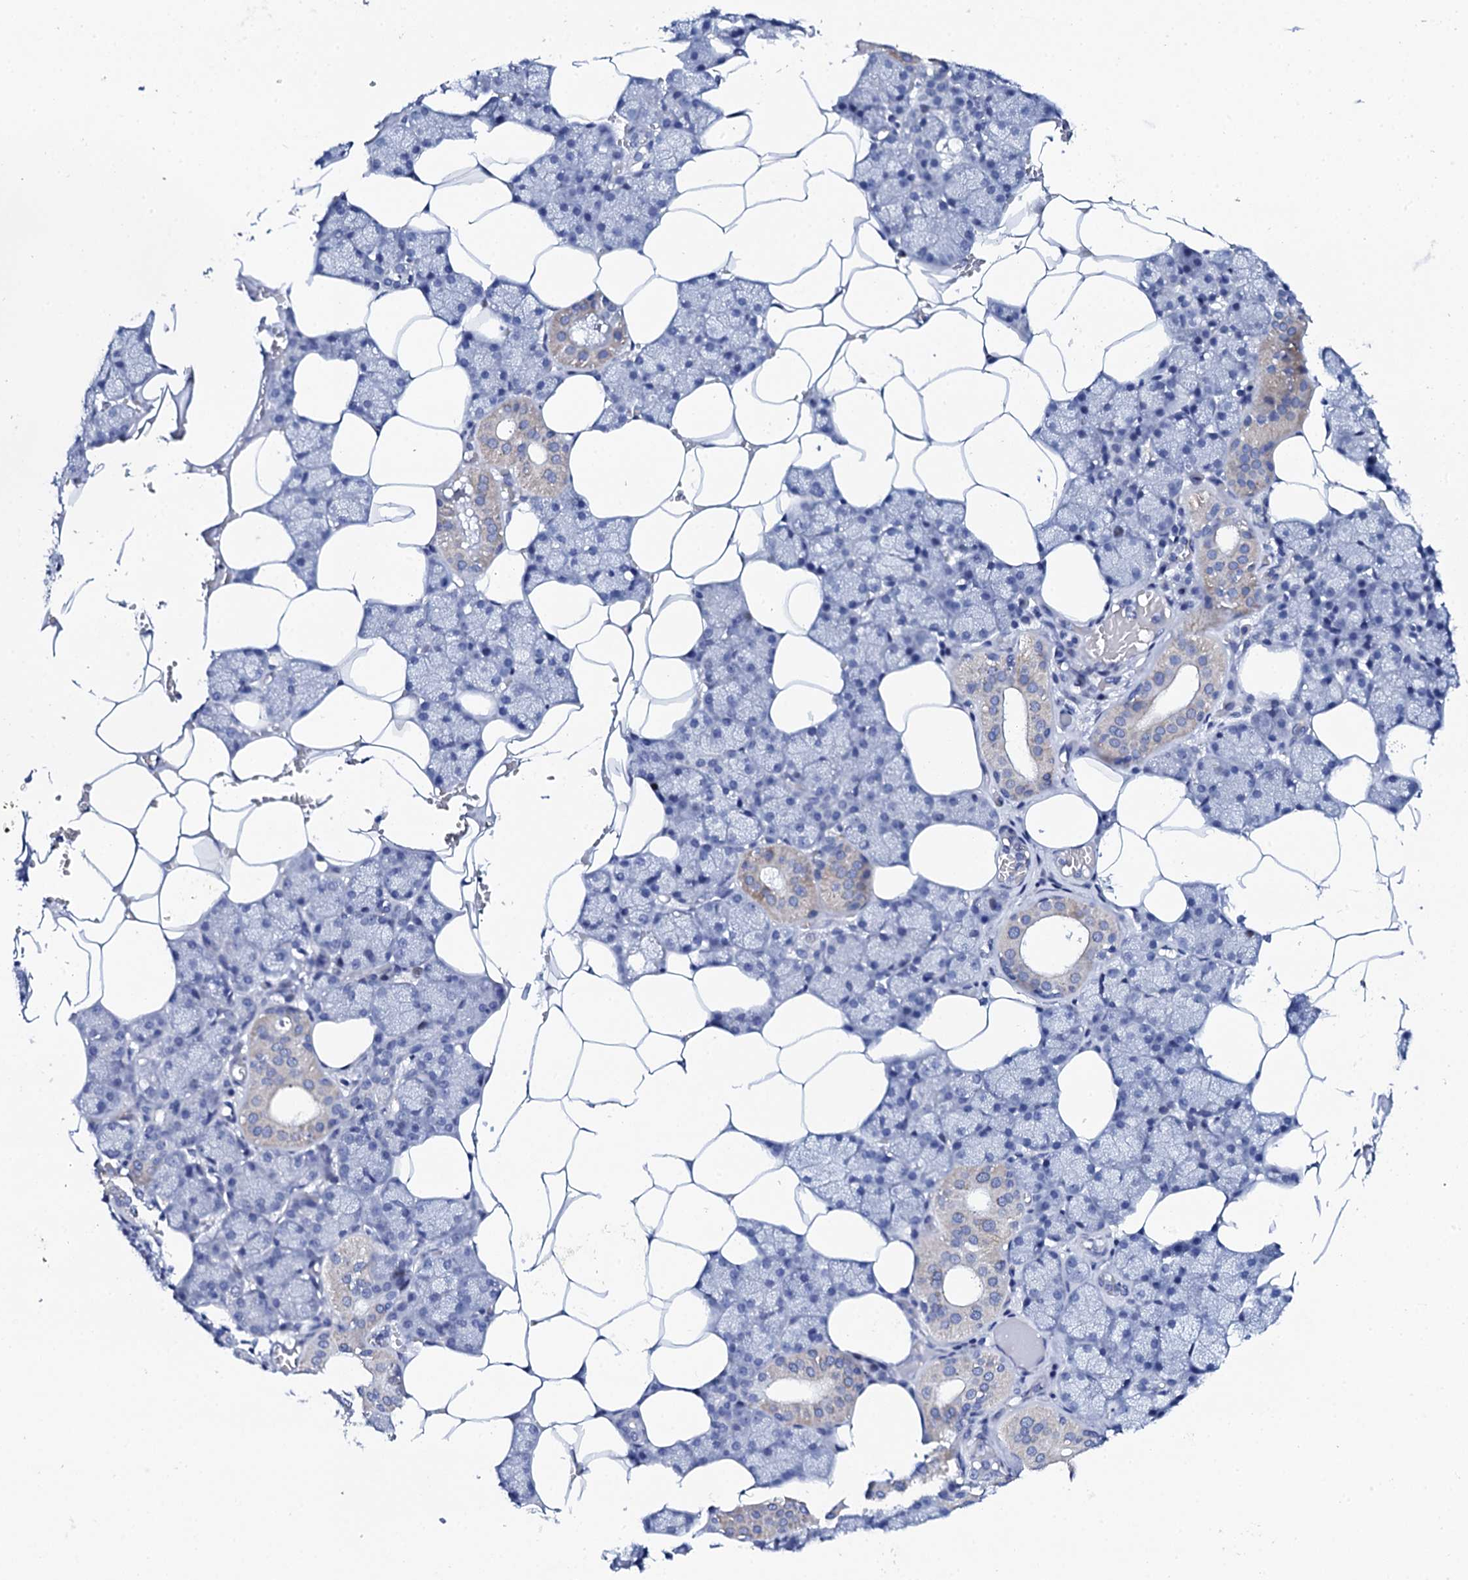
{"staining": {"intensity": "weak", "quantity": "<25%", "location": "cytoplasmic/membranous"}, "tissue": "salivary gland", "cell_type": "Glandular cells", "image_type": "normal", "snomed": [{"axis": "morphology", "description": "Normal tissue, NOS"}, {"axis": "topography", "description": "Salivary gland"}], "caption": "DAB (3,3'-diaminobenzidine) immunohistochemical staining of normal human salivary gland reveals no significant positivity in glandular cells. (Stains: DAB (3,3'-diaminobenzidine) immunohistochemistry with hematoxylin counter stain, Microscopy: brightfield microscopy at high magnification).", "gene": "NUDT13", "patient": {"sex": "male", "age": 62}}